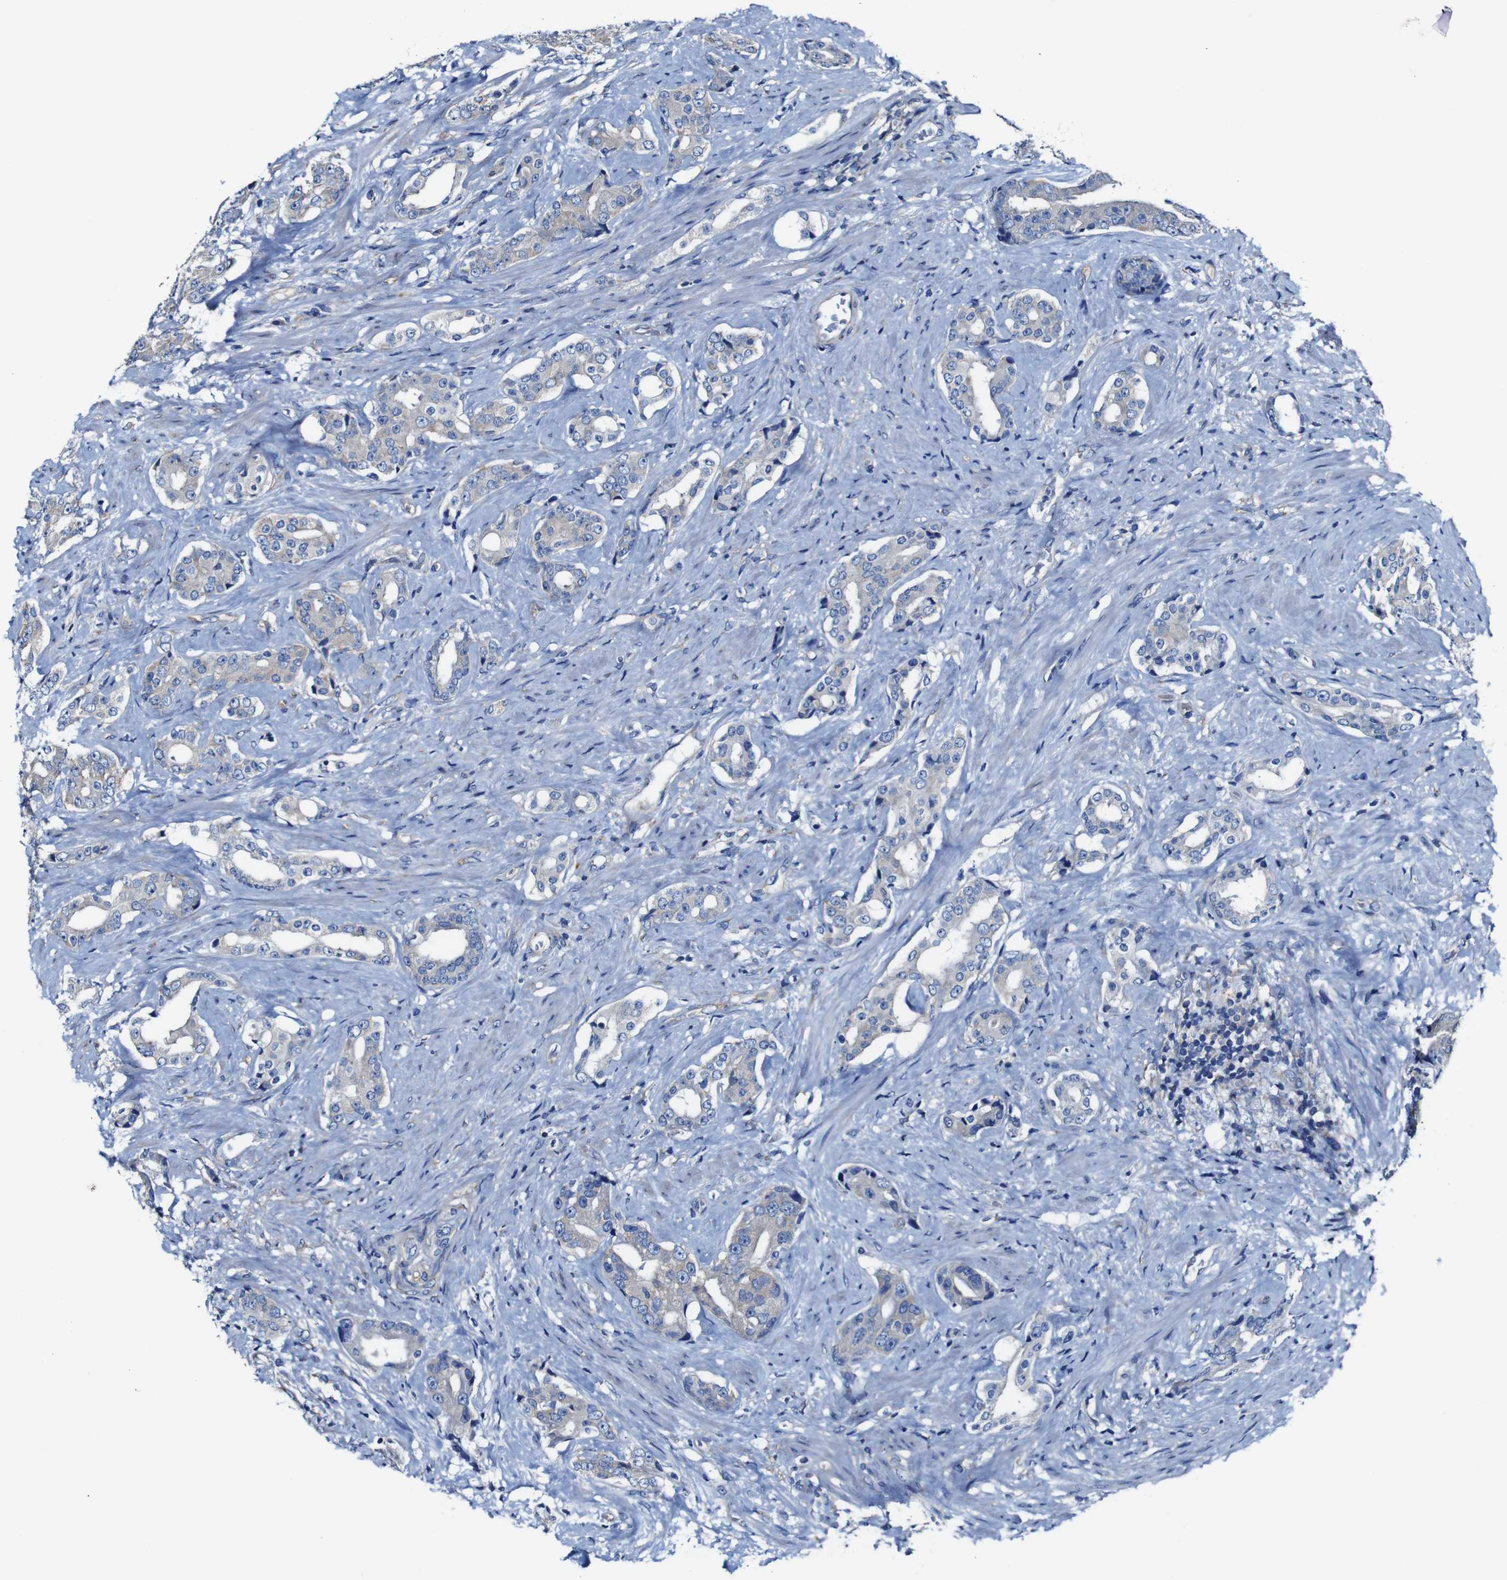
{"staining": {"intensity": "moderate", "quantity": "25%-75%", "location": "cytoplasmic/membranous"}, "tissue": "prostate cancer", "cell_type": "Tumor cells", "image_type": "cancer", "snomed": [{"axis": "morphology", "description": "Adenocarcinoma, High grade"}, {"axis": "topography", "description": "Prostate"}], "caption": "Prostate adenocarcinoma (high-grade) tissue demonstrates moderate cytoplasmic/membranous staining in approximately 25%-75% of tumor cells, visualized by immunohistochemistry.", "gene": "CSF1R", "patient": {"sex": "male", "age": 71}}